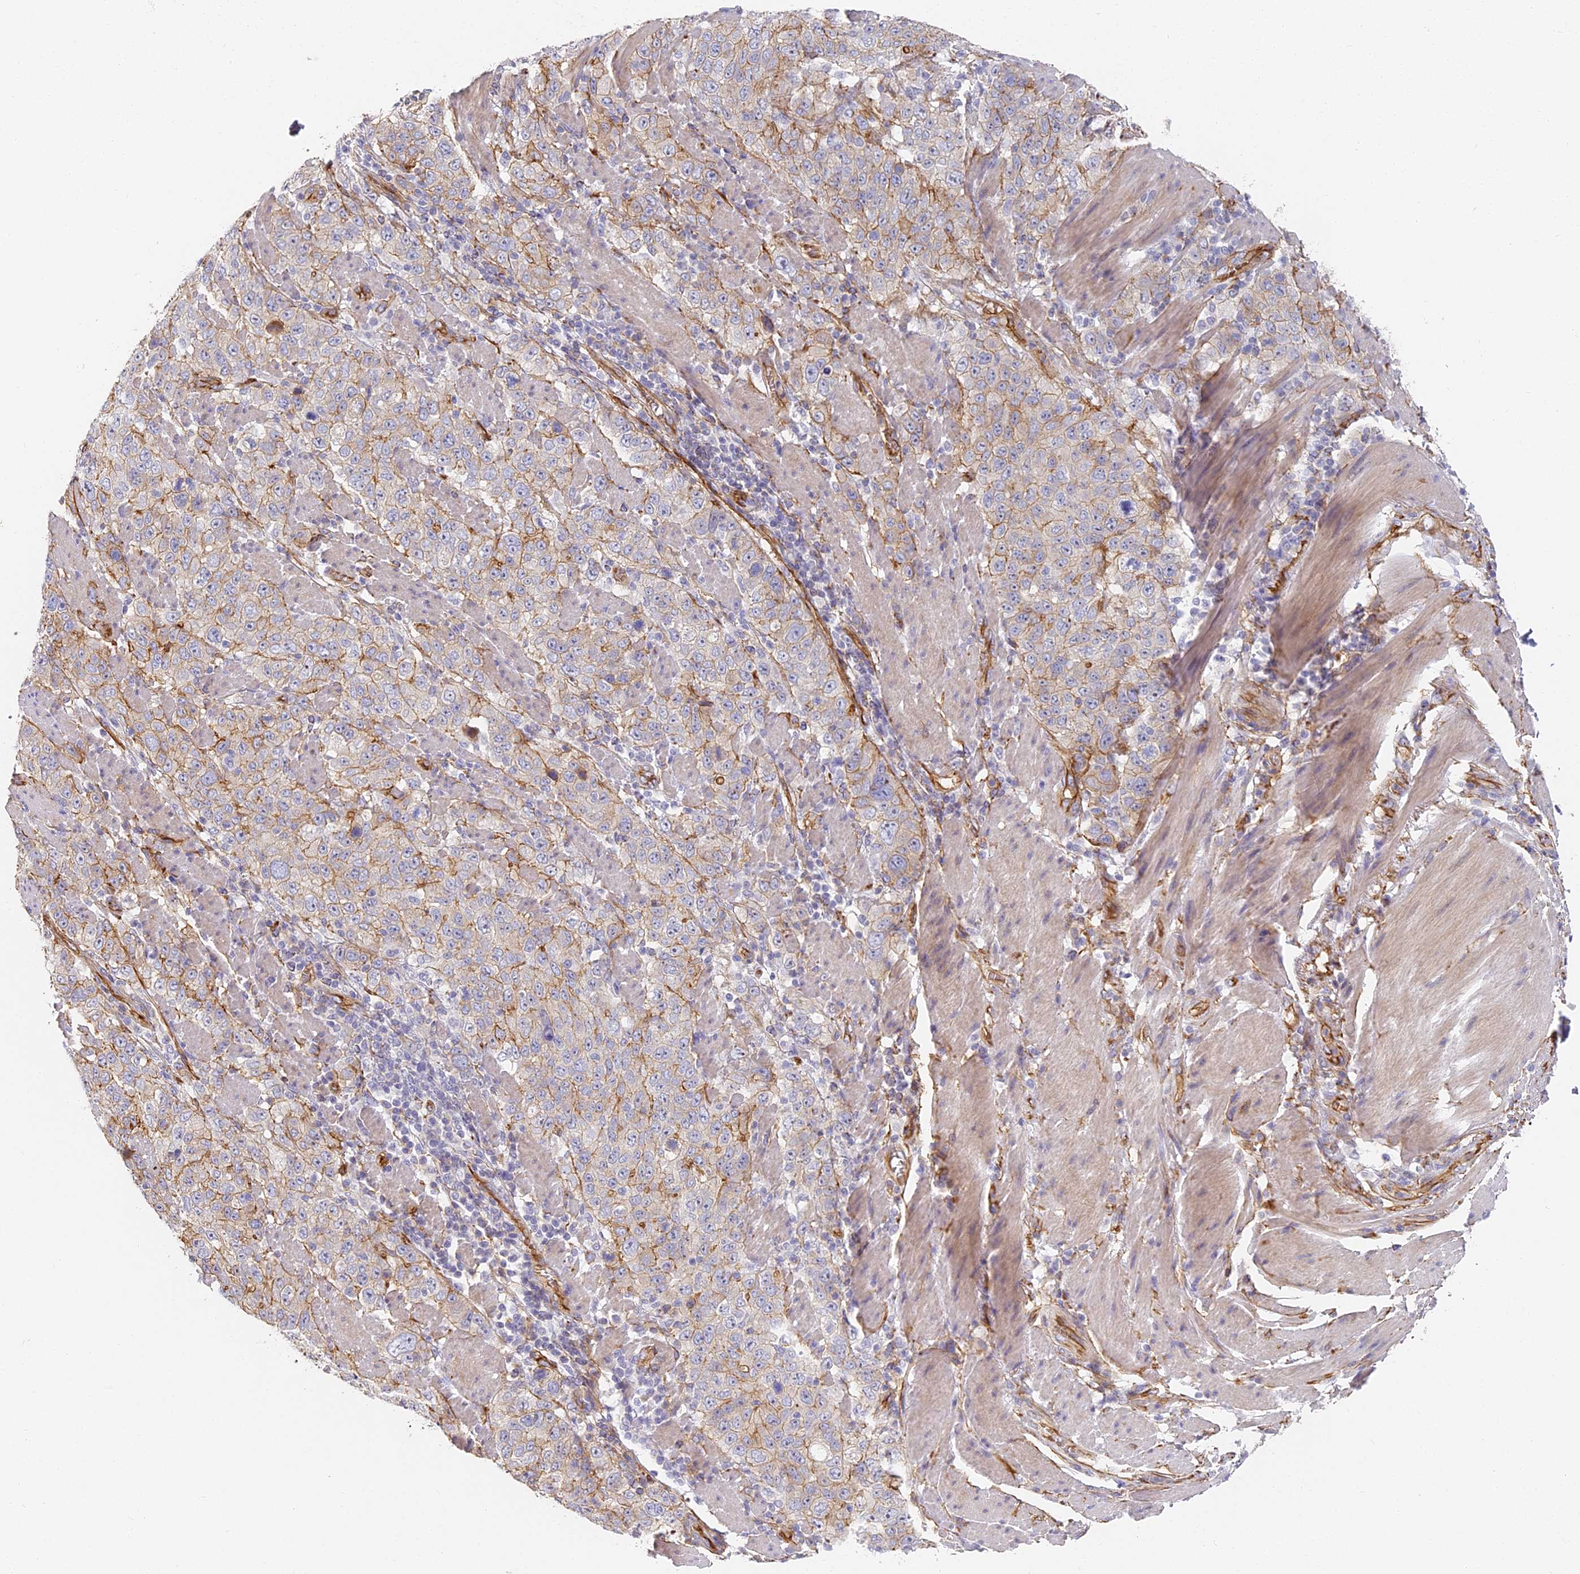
{"staining": {"intensity": "weak", "quantity": "<25%", "location": "cytoplasmic/membranous"}, "tissue": "stomach cancer", "cell_type": "Tumor cells", "image_type": "cancer", "snomed": [{"axis": "morphology", "description": "Adenocarcinoma, NOS"}, {"axis": "topography", "description": "Stomach"}], "caption": "DAB (3,3'-diaminobenzidine) immunohistochemical staining of human stomach cancer (adenocarcinoma) displays no significant staining in tumor cells.", "gene": "CCDC30", "patient": {"sex": "male", "age": 48}}